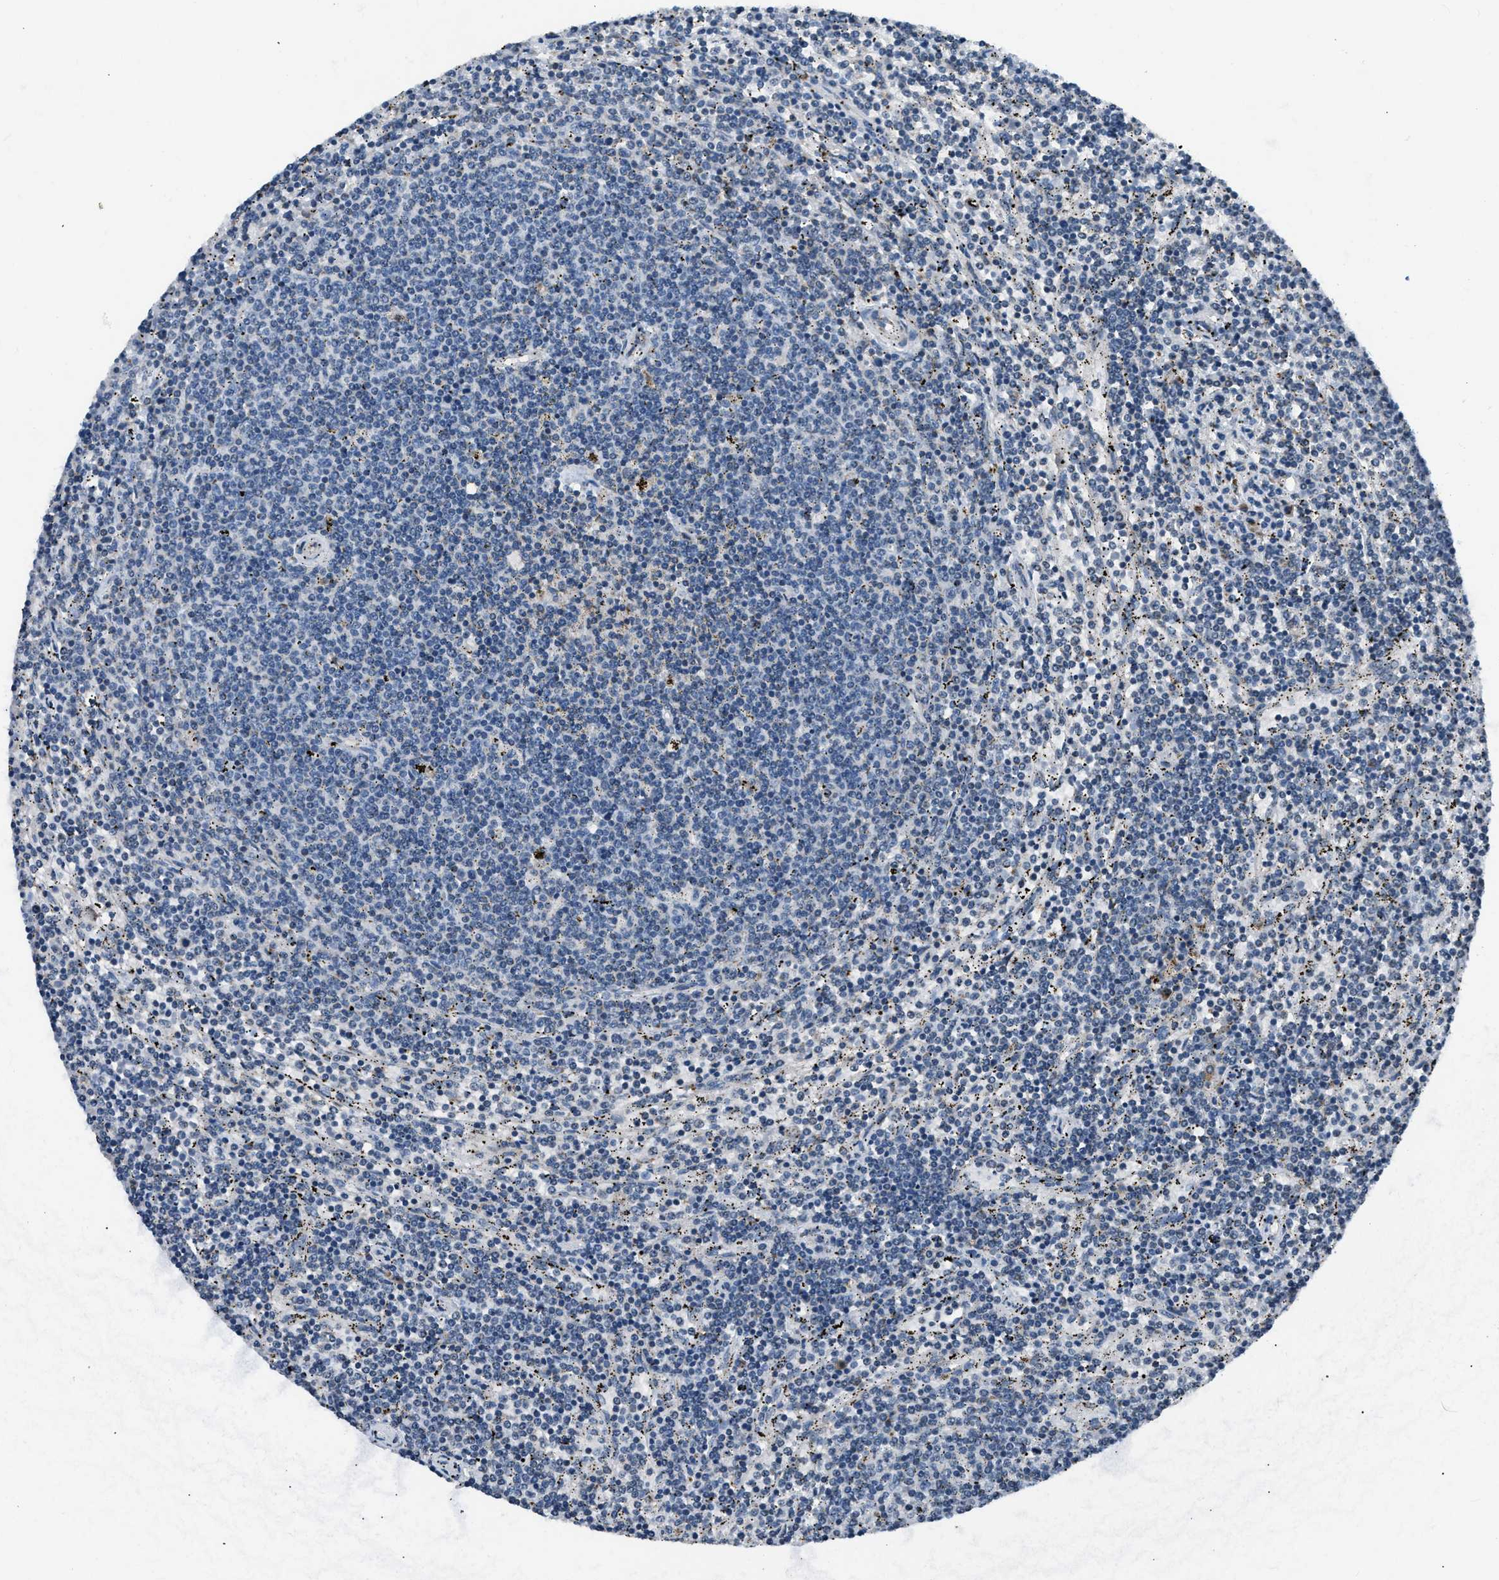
{"staining": {"intensity": "negative", "quantity": "none", "location": "none"}, "tissue": "lymphoma", "cell_type": "Tumor cells", "image_type": "cancer", "snomed": [{"axis": "morphology", "description": "Malignant lymphoma, non-Hodgkin's type, Low grade"}, {"axis": "topography", "description": "Spleen"}], "caption": "Immunohistochemical staining of low-grade malignant lymphoma, non-Hodgkin's type exhibits no significant positivity in tumor cells.", "gene": "ACADVL", "patient": {"sex": "female", "age": 50}}